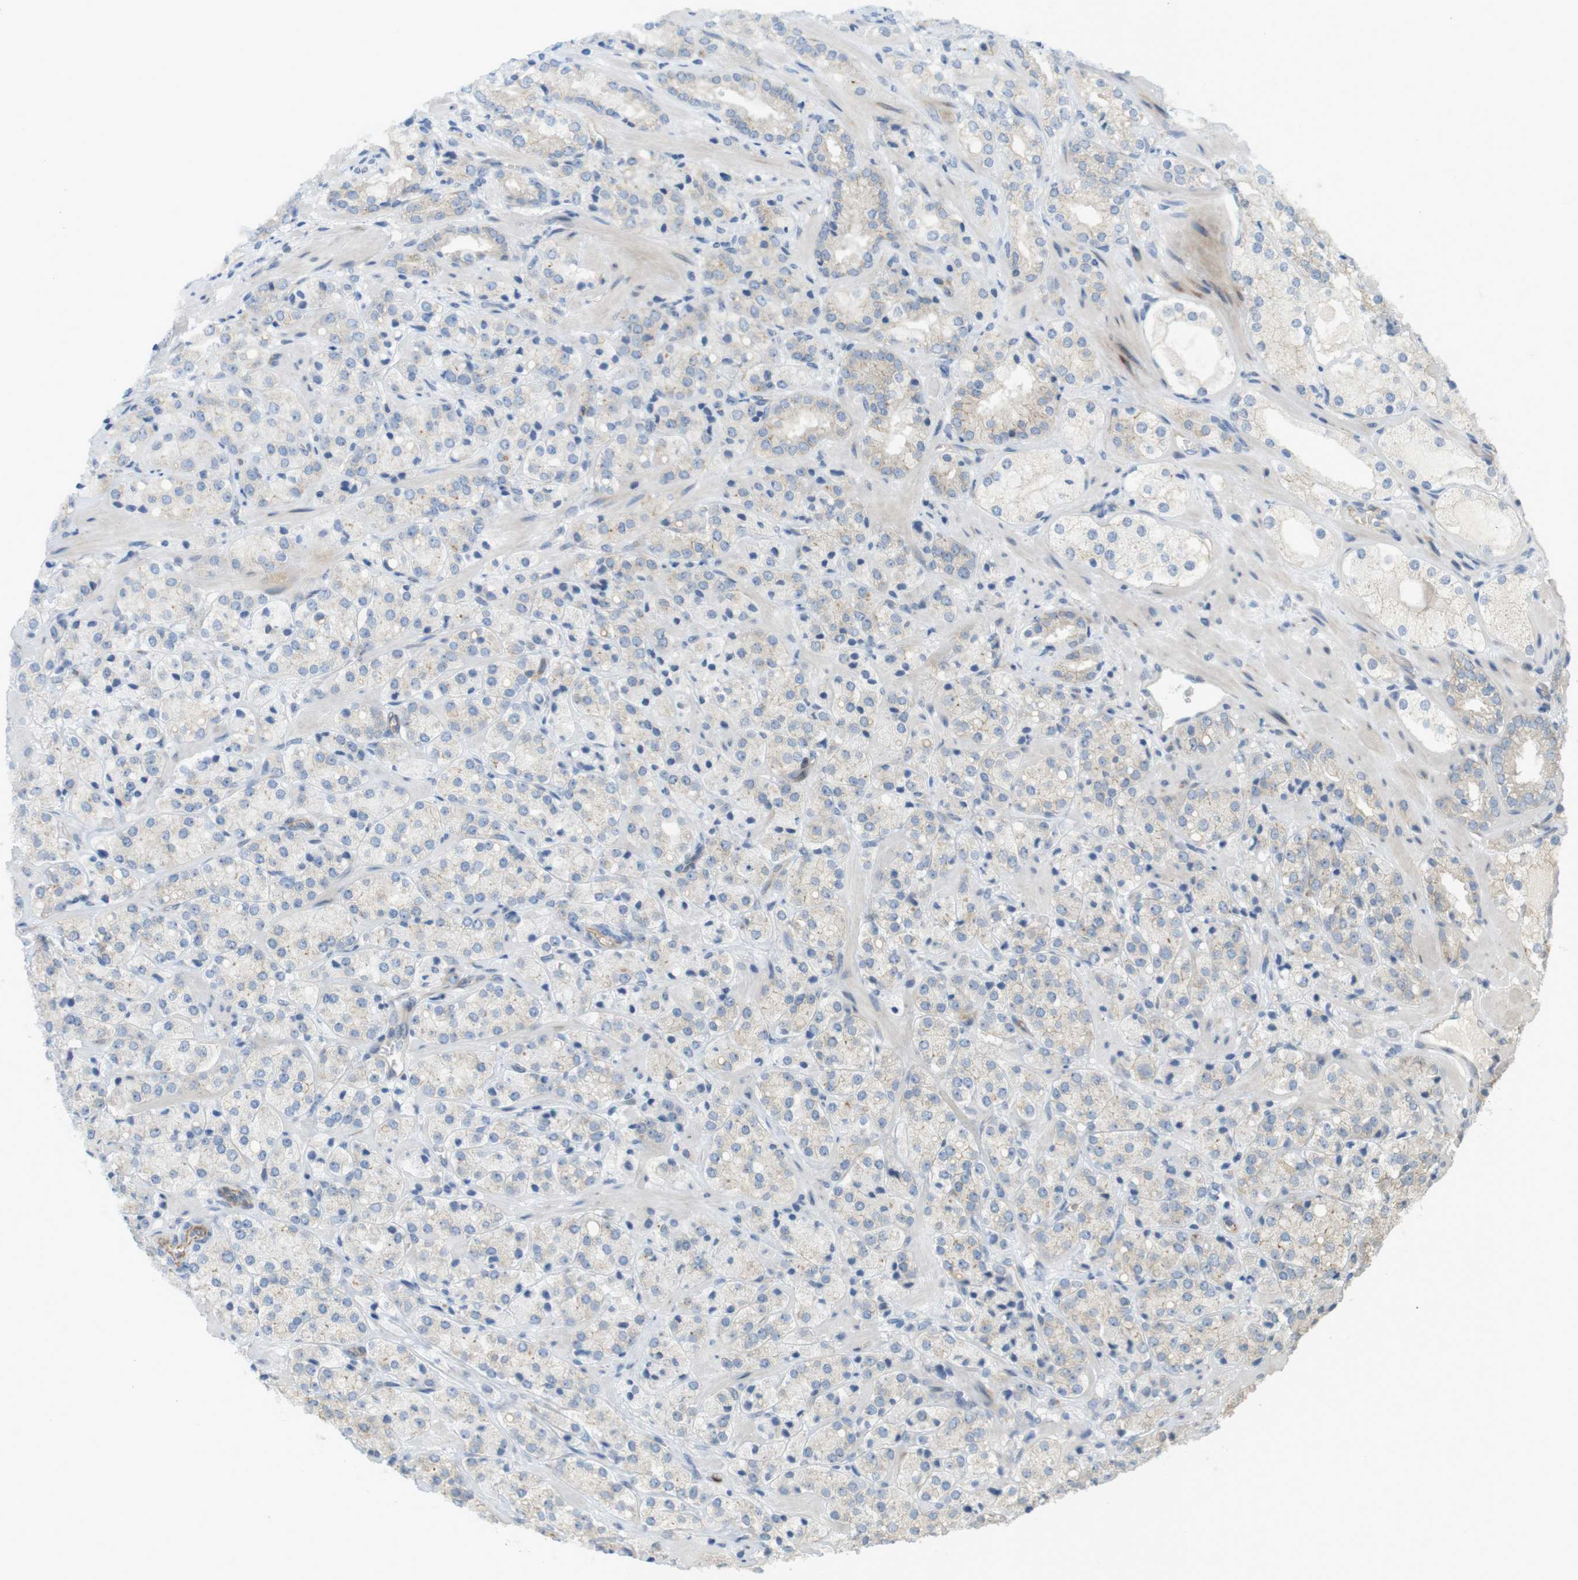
{"staining": {"intensity": "negative", "quantity": "none", "location": "none"}, "tissue": "prostate cancer", "cell_type": "Tumor cells", "image_type": "cancer", "snomed": [{"axis": "morphology", "description": "Adenocarcinoma, High grade"}, {"axis": "topography", "description": "Prostate"}], "caption": "Tumor cells are negative for brown protein staining in prostate cancer (adenocarcinoma (high-grade)).", "gene": "GJC3", "patient": {"sex": "male", "age": 64}}